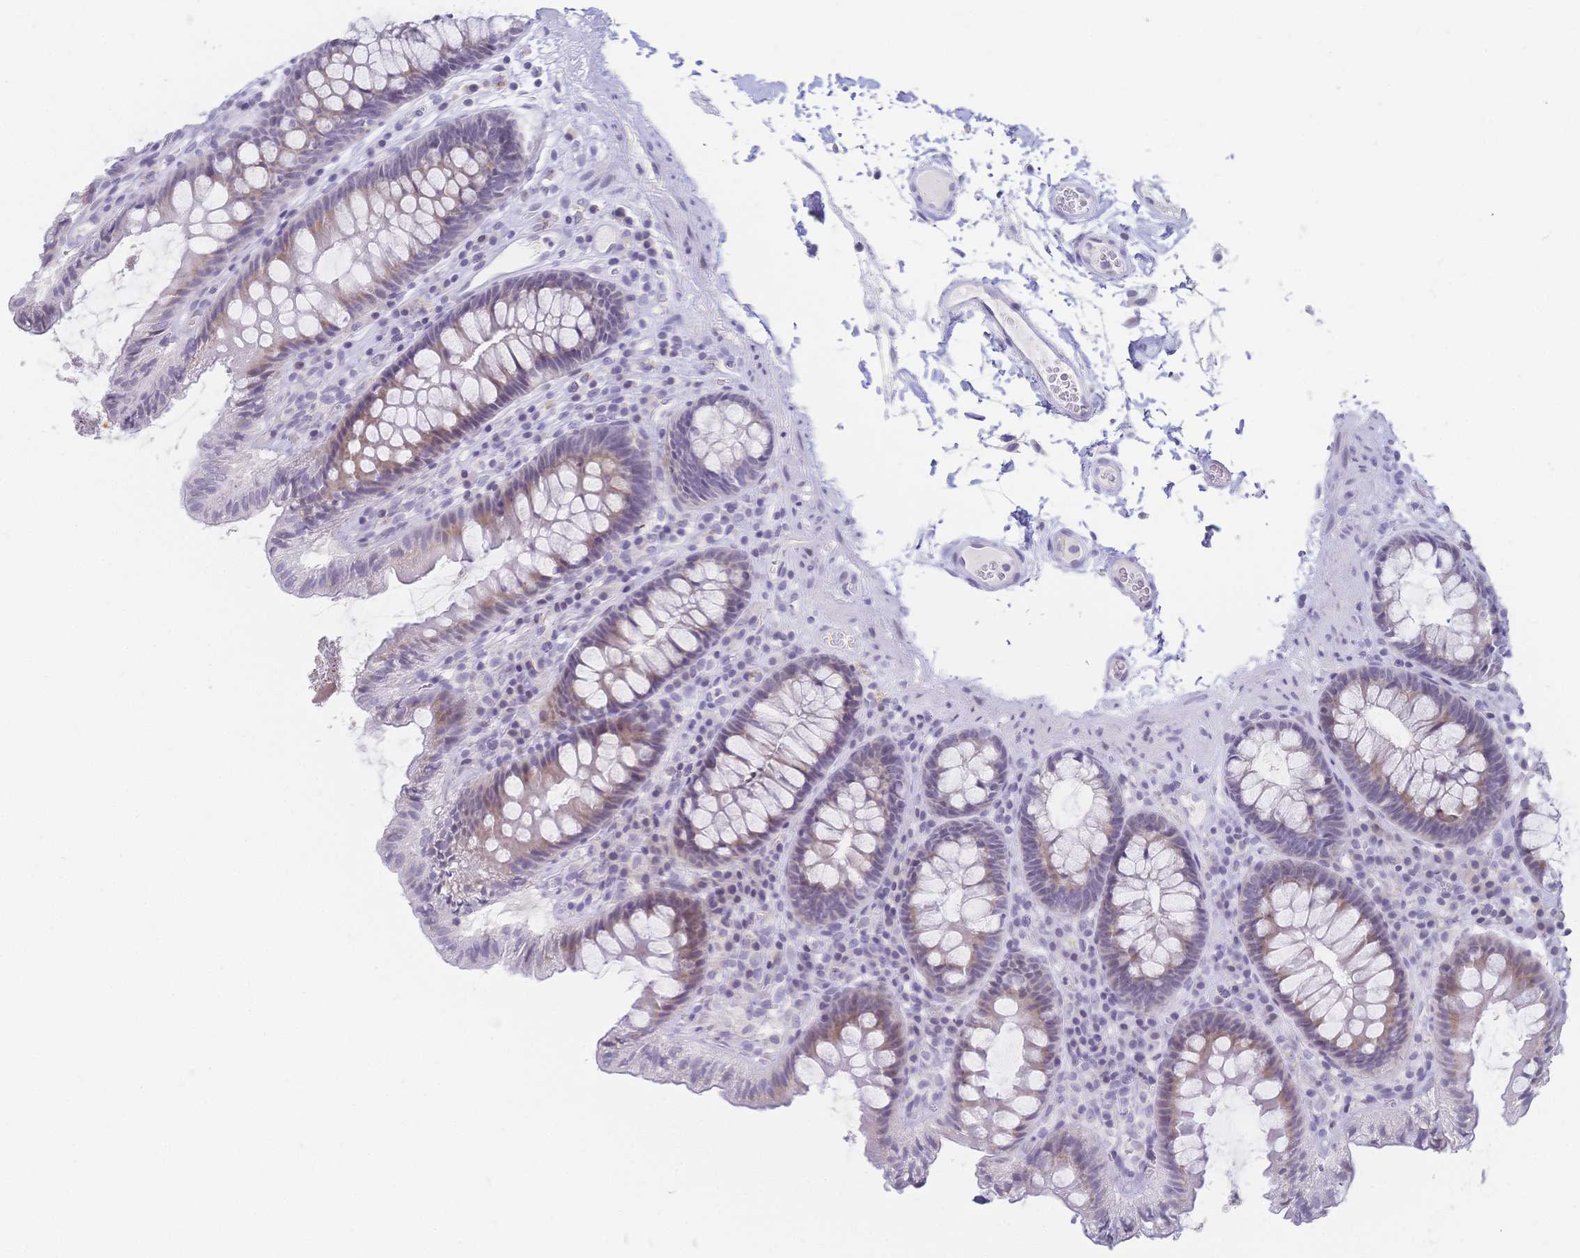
{"staining": {"intensity": "negative", "quantity": "none", "location": "none"}, "tissue": "colon", "cell_type": "Endothelial cells", "image_type": "normal", "snomed": [{"axis": "morphology", "description": "Normal tissue, NOS"}, {"axis": "topography", "description": "Colon"}, {"axis": "topography", "description": "Peripheral nerve tissue"}], "caption": "Immunohistochemical staining of normal human colon displays no significant expression in endothelial cells.", "gene": "CR2", "patient": {"sex": "male", "age": 84}}